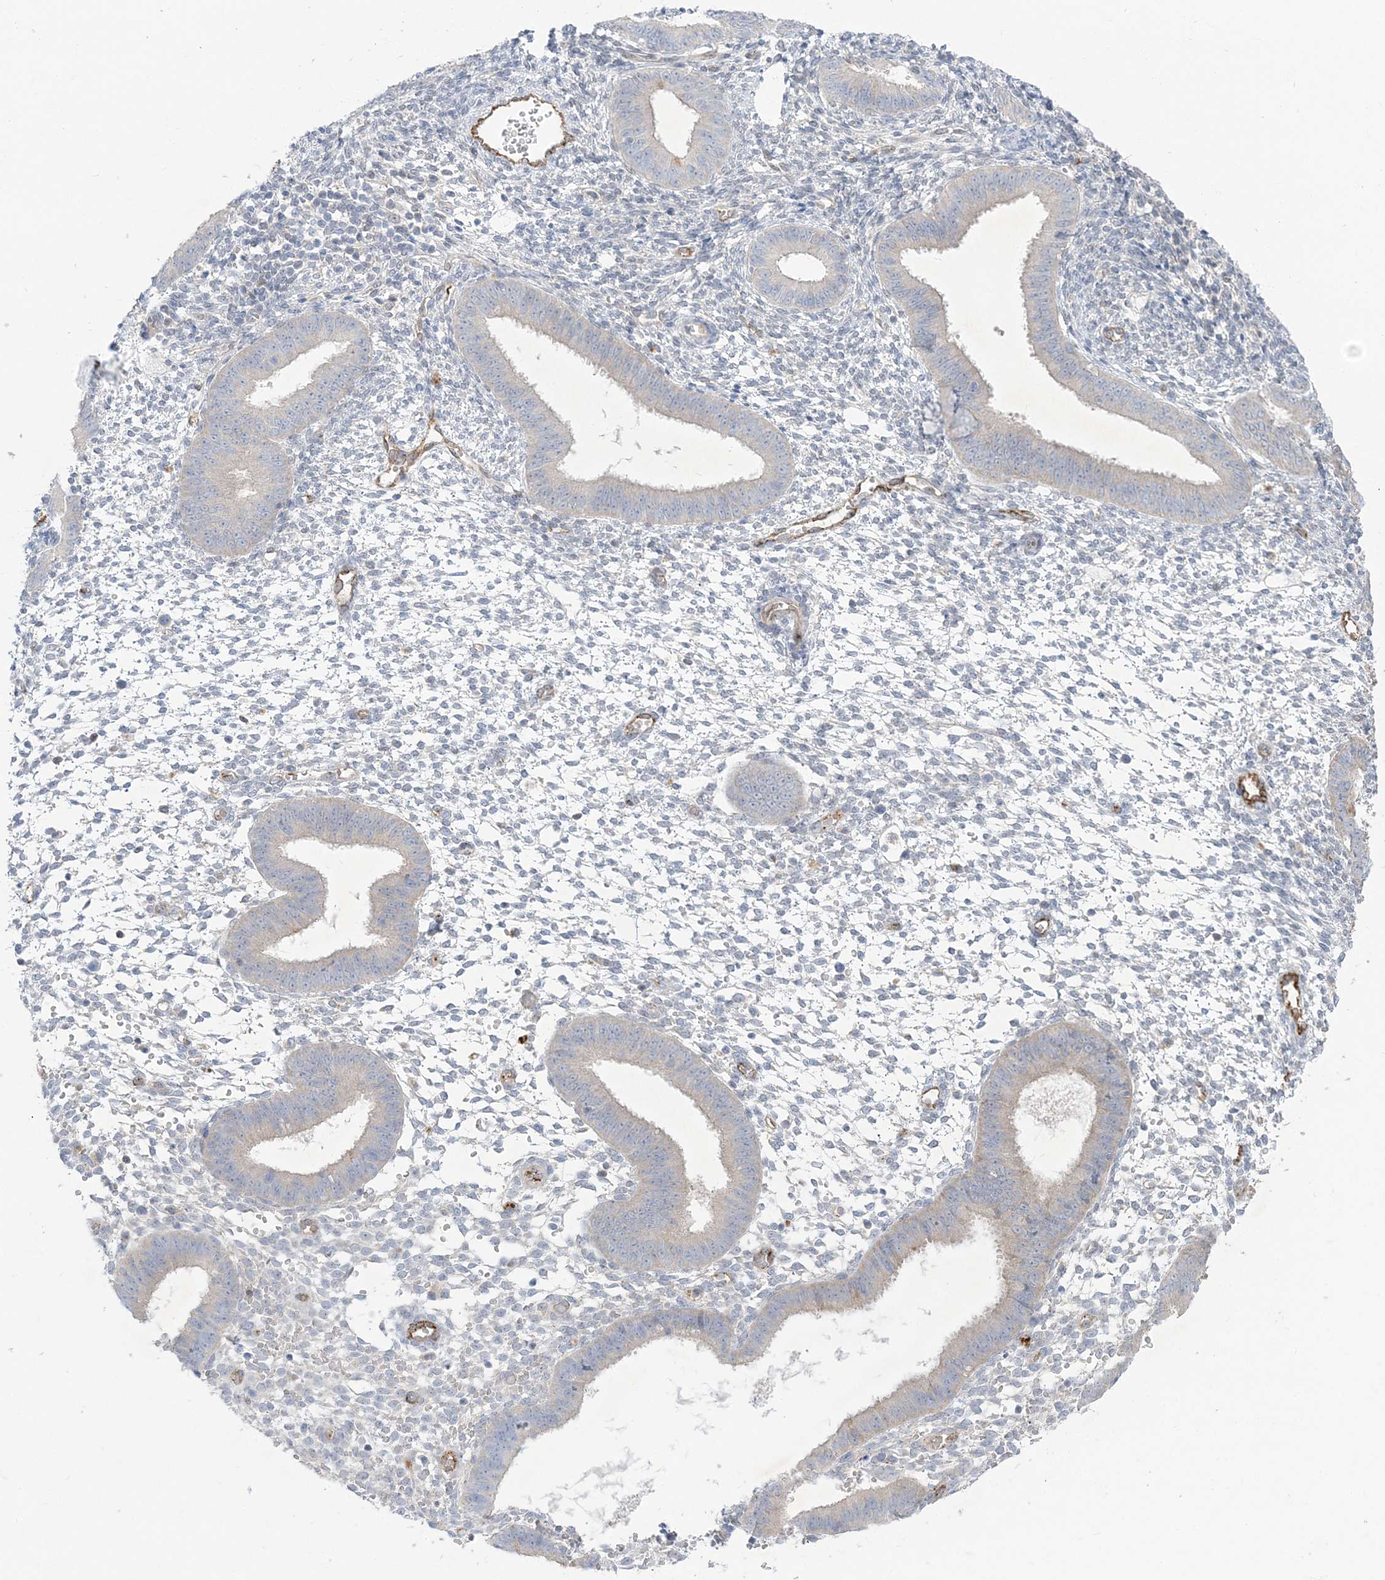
{"staining": {"intensity": "negative", "quantity": "none", "location": "none"}, "tissue": "endometrium", "cell_type": "Cells in endometrial stroma", "image_type": "normal", "snomed": [{"axis": "morphology", "description": "Normal tissue, NOS"}, {"axis": "topography", "description": "Uterus"}, {"axis": "topography", "description": "Endometrium"}], "caption": "This is an immunohistochemistry histopathology image of unremarkable endometrium. There is no positivity in cells in endometrial stroma.", "gene": "INPP1", "patient": {"sex": "female", "age": 48}}